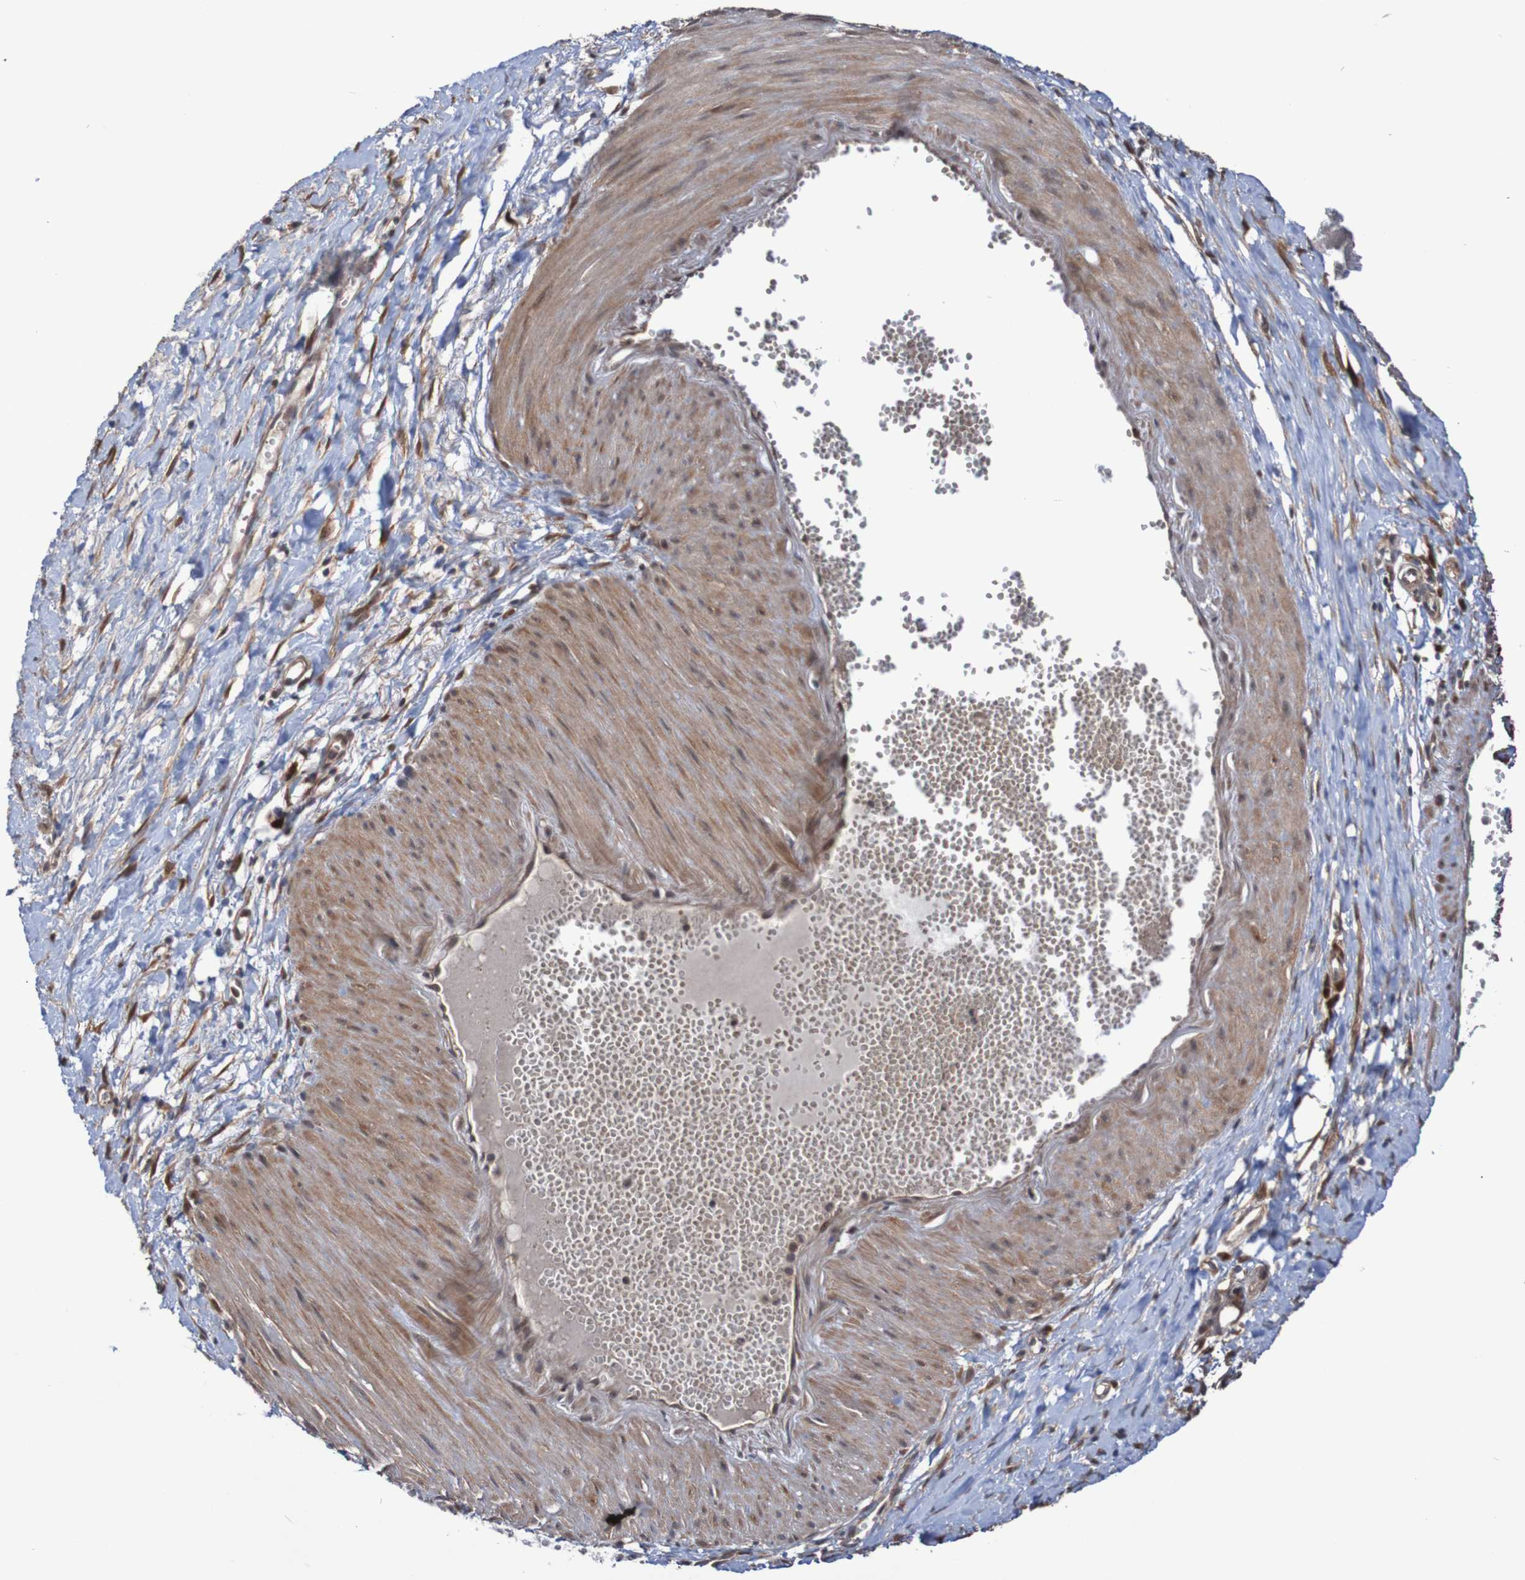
{"staining": {"intensity": "moderate", "quantity": ">75%", "location": "cytoplasmic/membranous"}, "tissue": "stomach cancer", "cell_type": "Tumor cells", "image_type": "cancer", "snomed": [{"axis": "morphology", "description": "Adenocarcinoma, NOS"}, {"axis": "topography", "description": "Stomach, lower"}], "caption": "This is a photomicrograph of IHC staining of stomach cancer, which shows moderate staining in the cytoplasmic/membranous of tumor cells.", "gene": "PHPT1", "patient": {"sex": "male", "age": 77}}